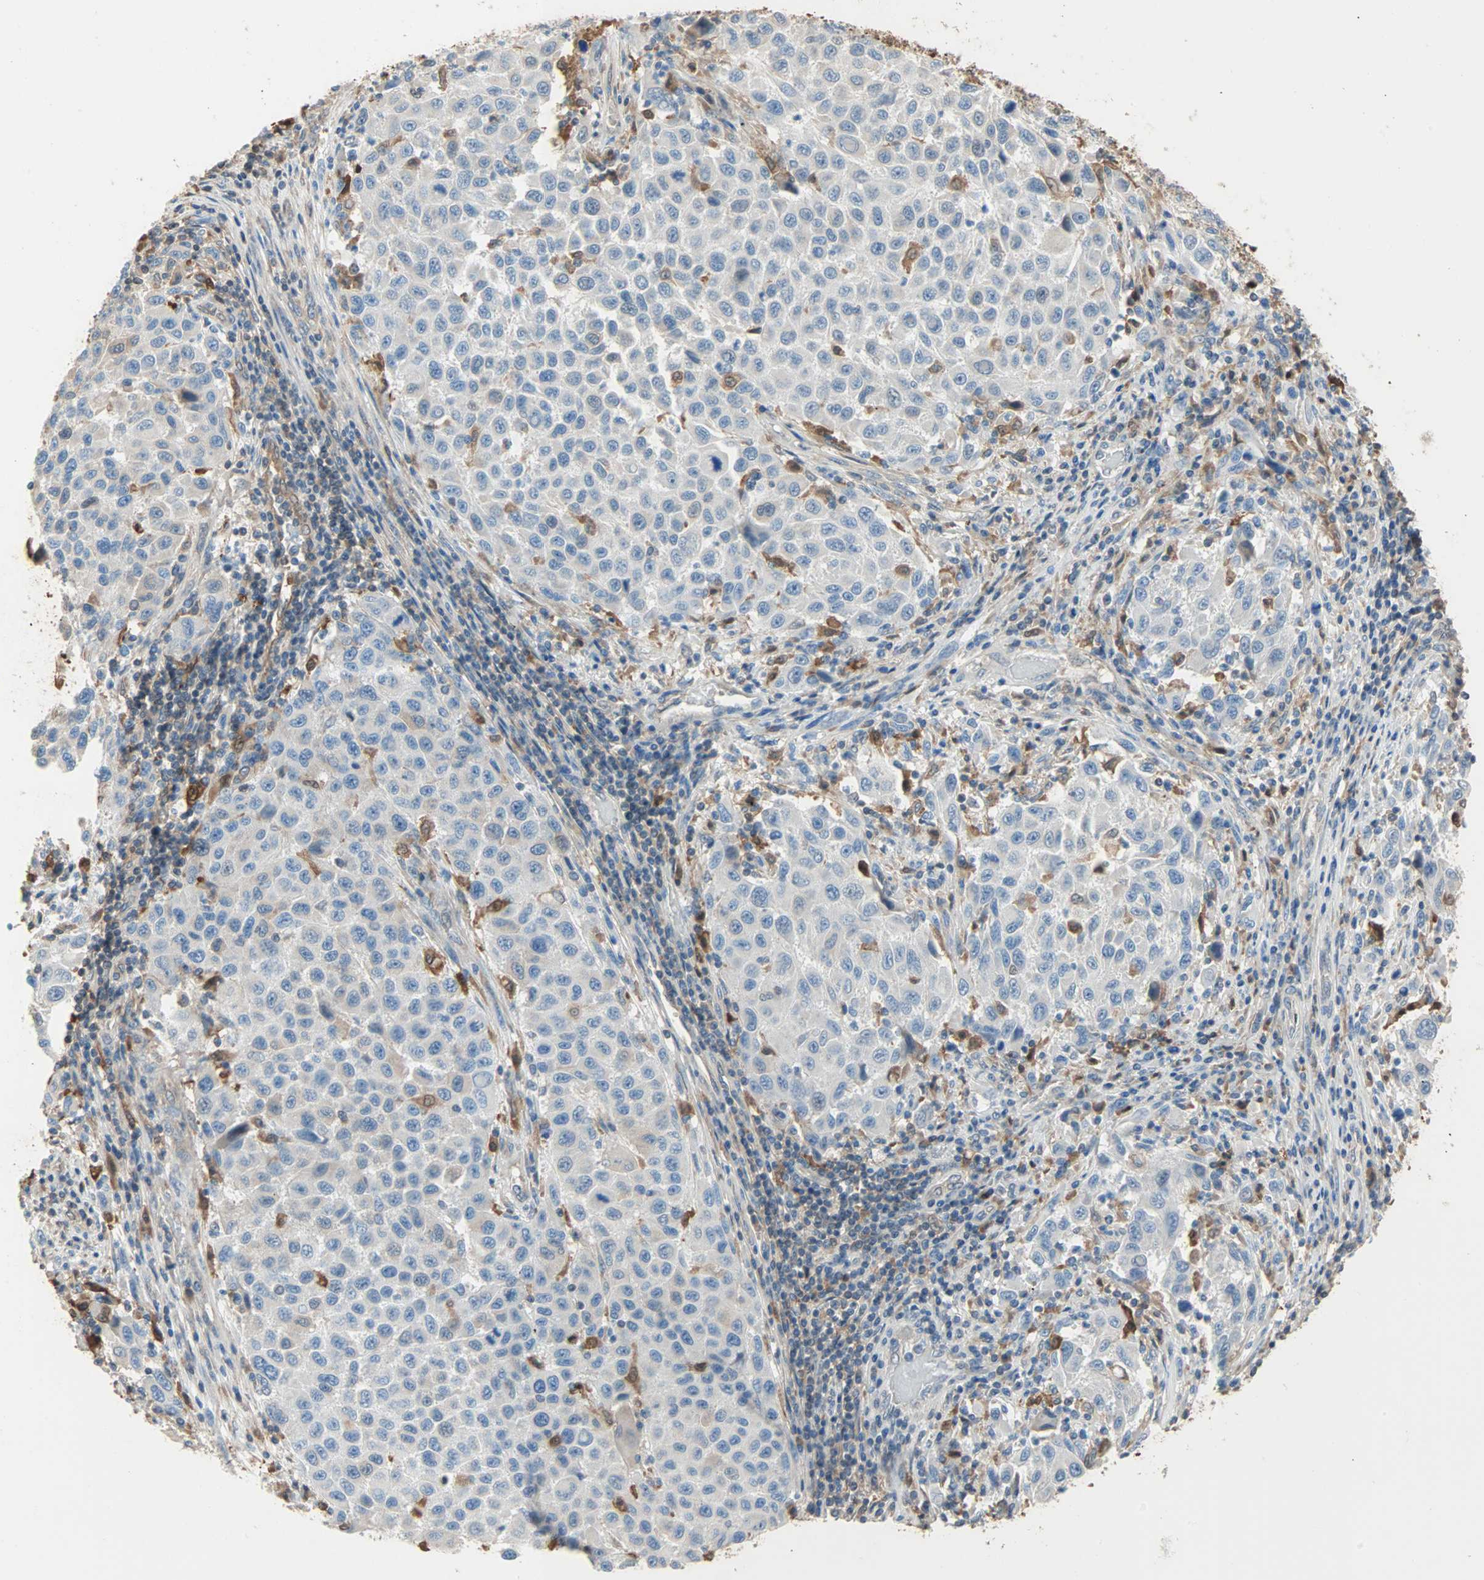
{"staining": {"intensity": "negative", "quantity": "none", "location": "none"}, "tissue": "melanoma", "cell_type": "Tumor cells", "image_type": "cancer", "snomed": [{"axis": "morphology", "description": "Malignant melanoma, Metastatic site"}, {"axis": "topography", "description": "Lymph node"}], "caption": "The micrograph exhibits no significant expression in tumor cells of melanoma.", "gene": "PRDX1", "patient": {"sex": "male", "age": 61}}